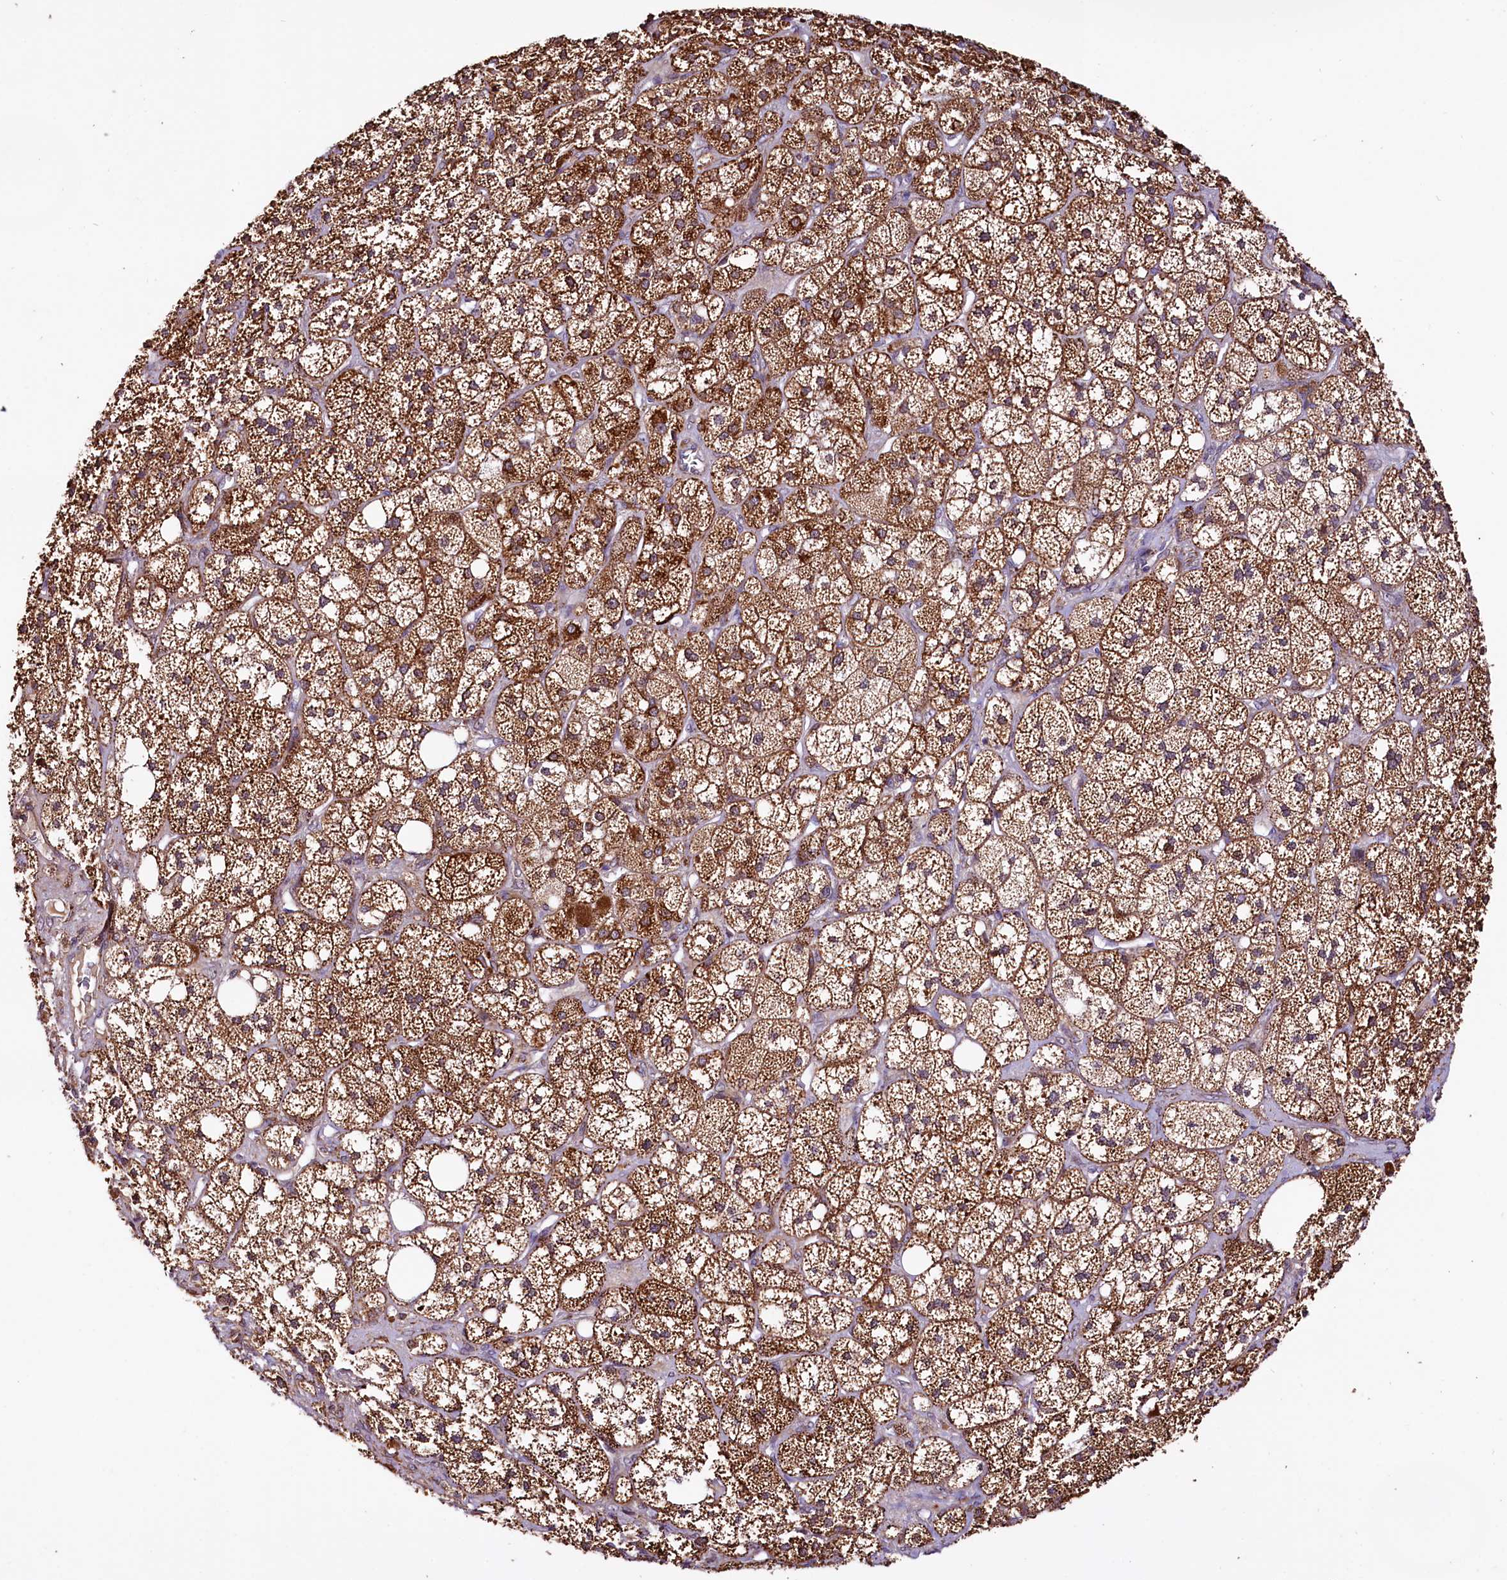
{"staining": {"intensity": "strong", "quantity": ">75%", "location": "cytoplasmic/membranous"}, "tissue": "adrenal gland", "cell_type": "Glandular cells", "image_type": "normal", "snomed": [{"axis": "morphology", "description": "Normal tissue, NOS"}, {"axis": "topography", "description": "Adrenal gland"}], "caption": "A brown stain labels strong cytoplasmic/membranous positivity of a protein in glandular cells of benign adrenal gland. Ihc stains the protein in brown and the nuclei are stained blue.", "gene": "ST7", "patient": {"sex": "male", "age": 61}}